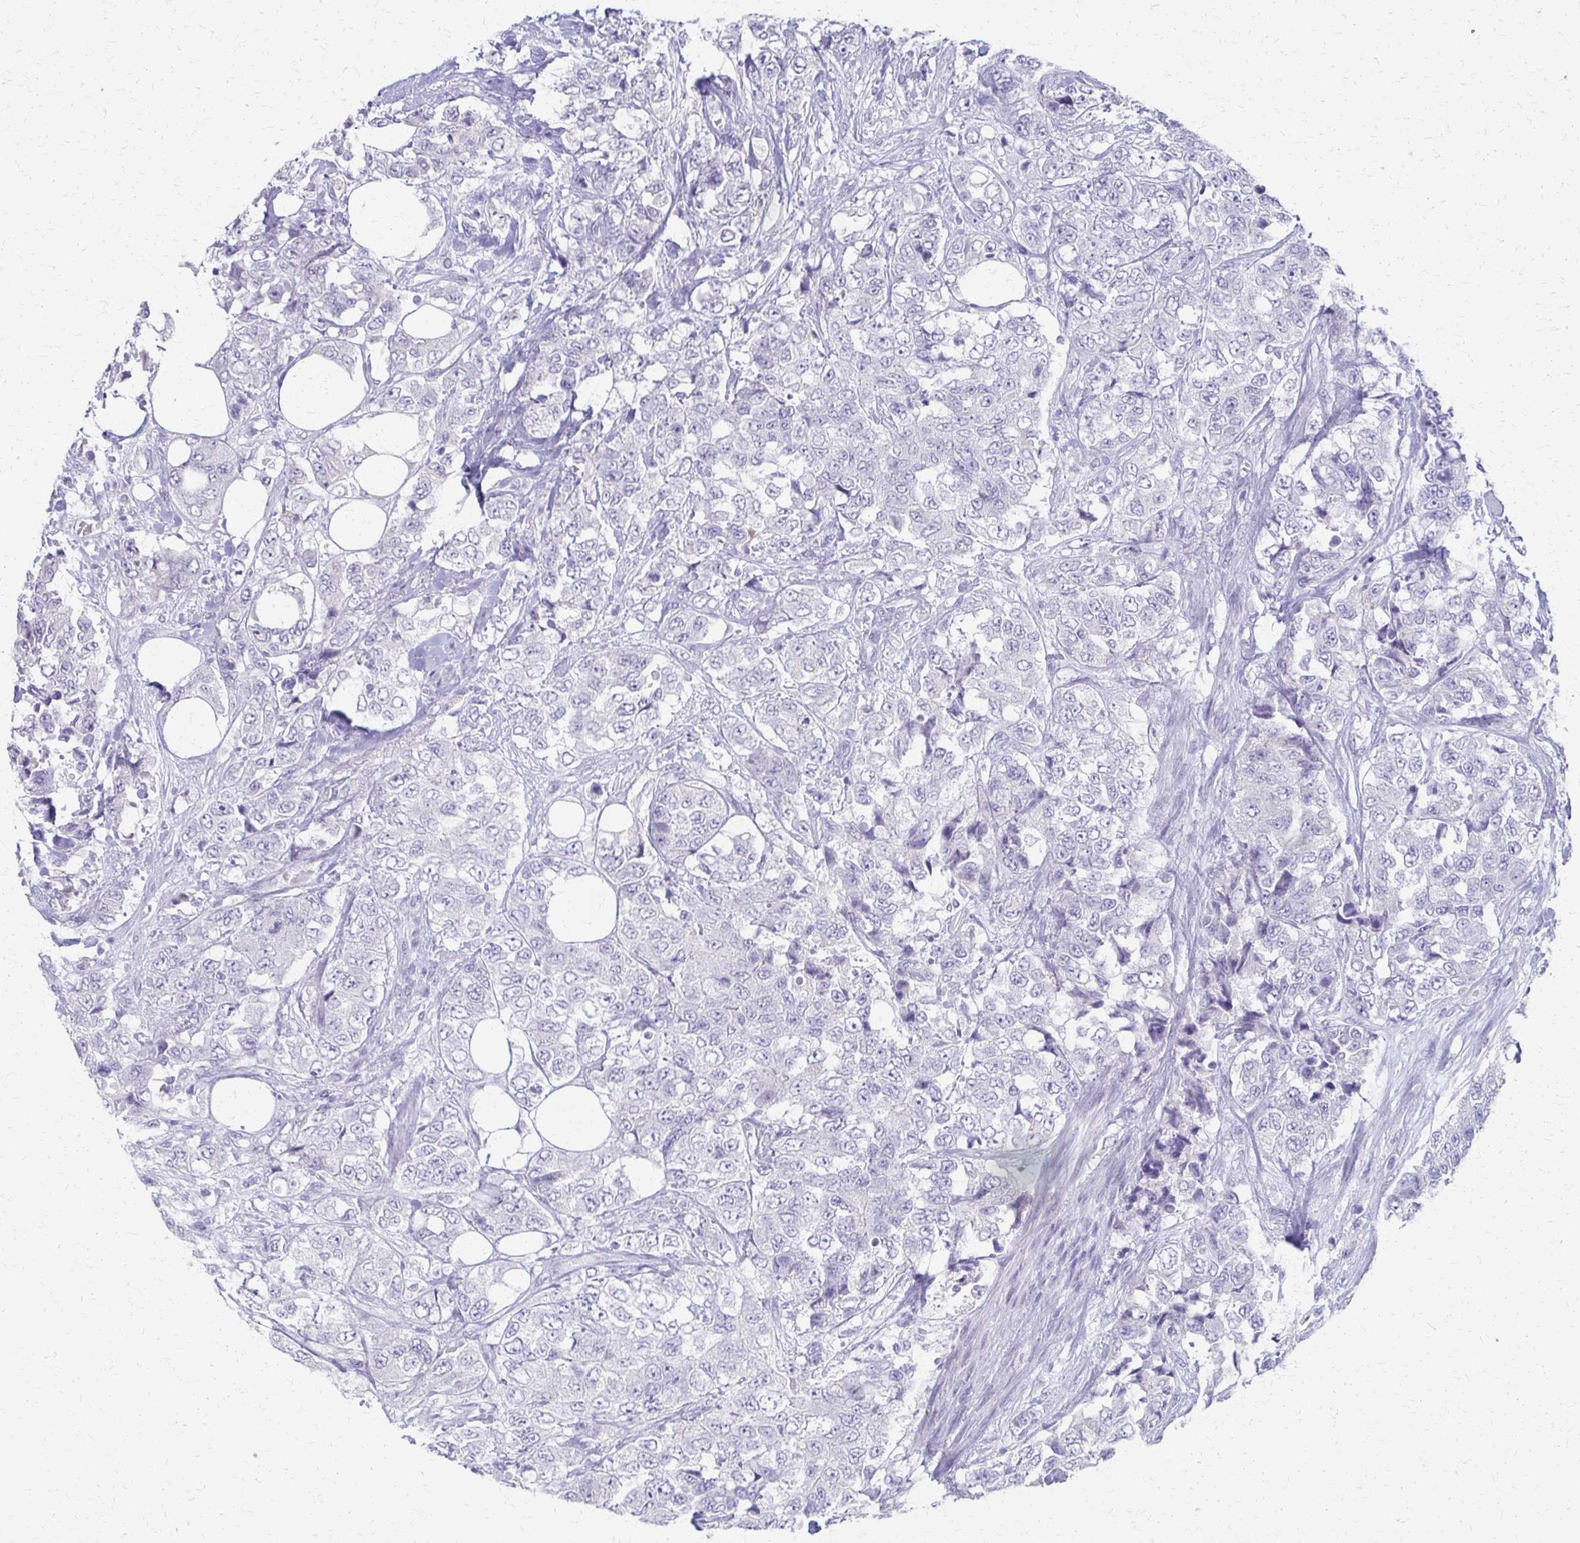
{"staining": {"intensity": "negative", "quantity": "none", "location": "none"}, "tissue": "urothelial cancer", "cell_type": "Tumor cells", "image_type": "cancer", "snomed": [{"axis": "morphology", "description": "Urothelial carcinoma, High grade"}, {"axis": "topography", "description": "Urinary bladder"}], "caption": "The image exhibits no significant expression in tumor cells of urothelial carcinoma (high-grade).", "gene": "CYB5A", "patient": {"sex": "female", "age": 78}}